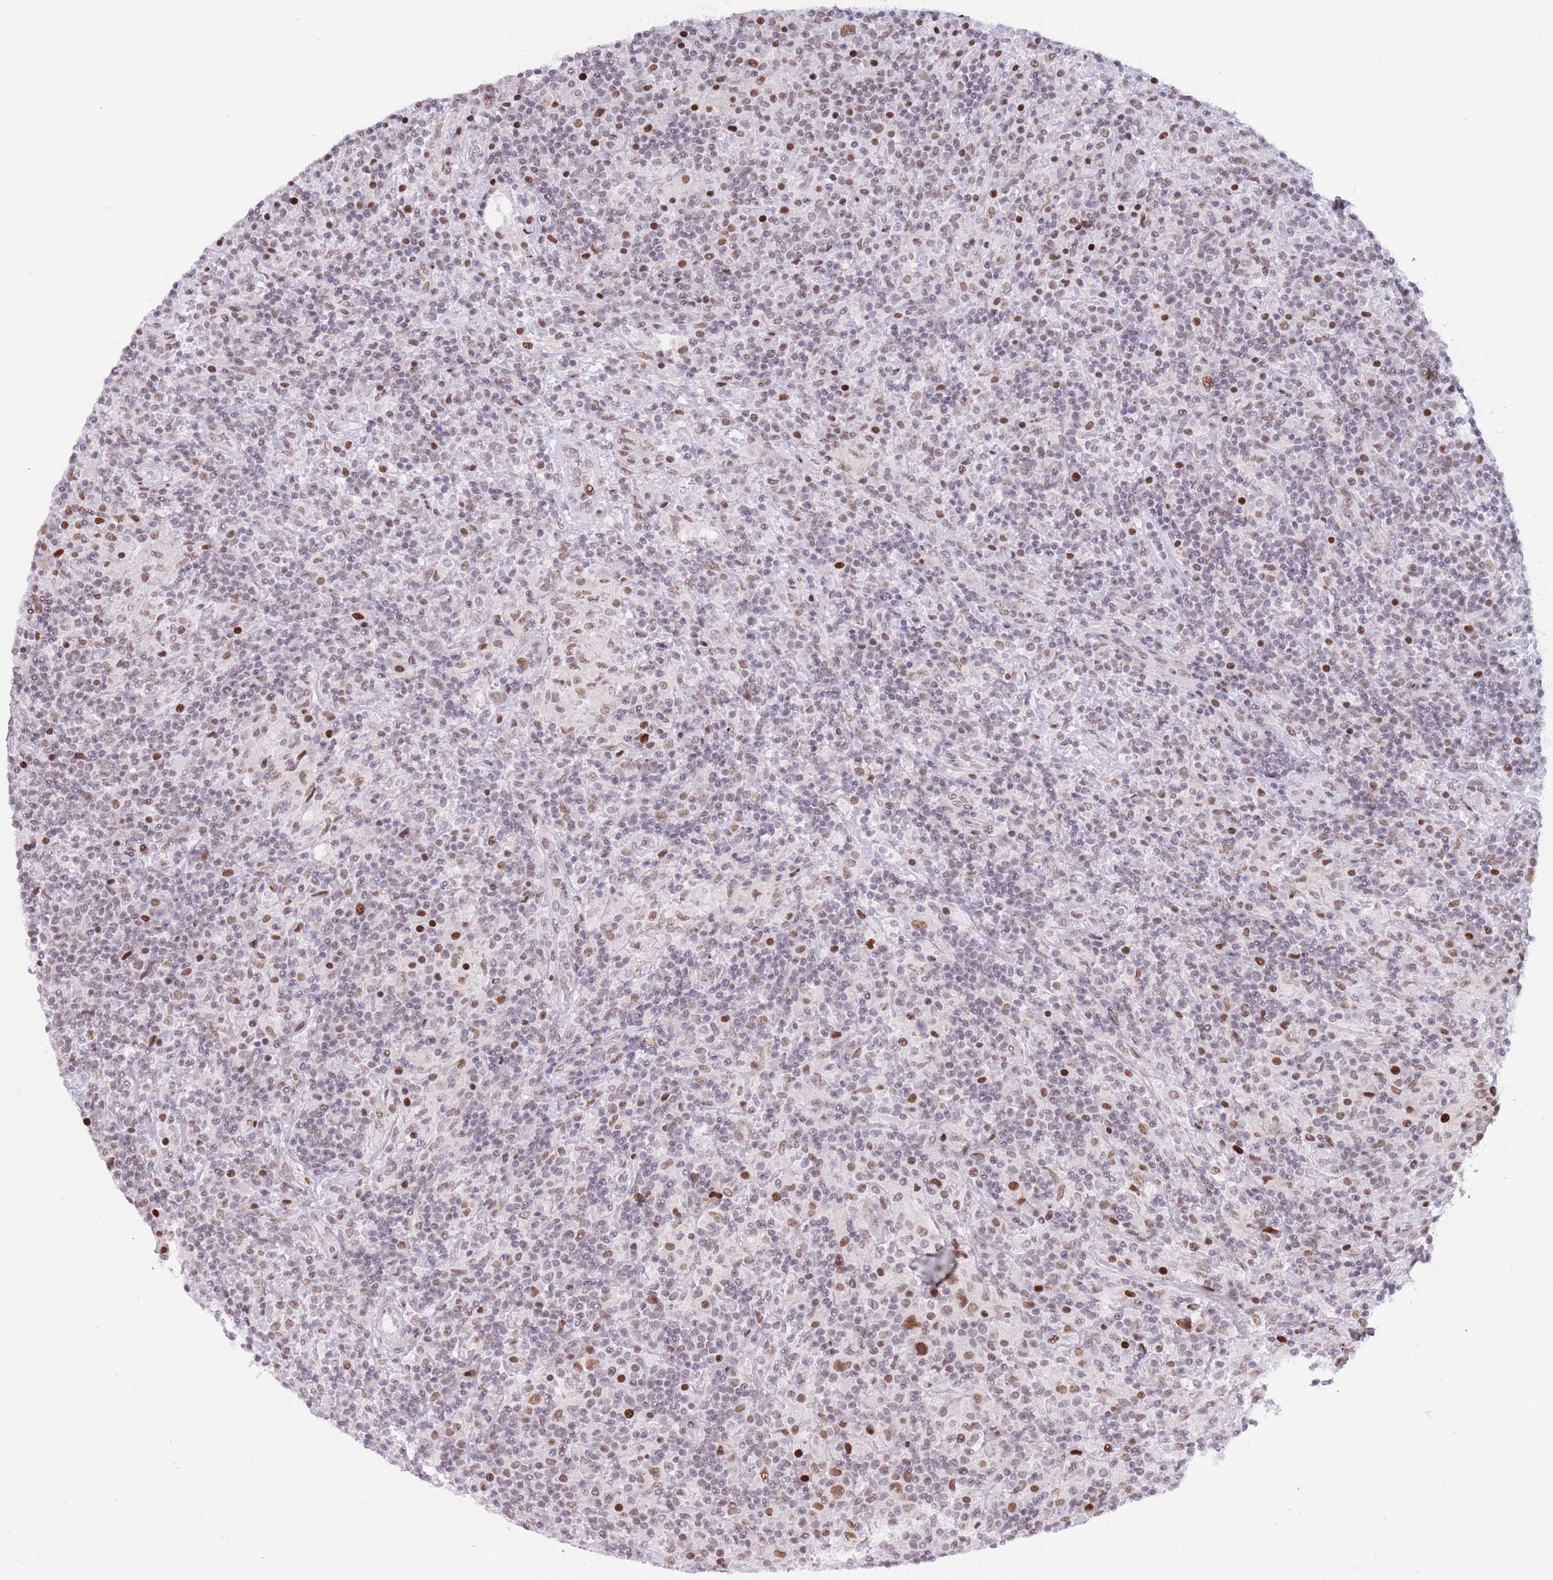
{"staining": {"intensity": "moderate", "quantity": ">75%", "location": "nuclear"}, "tissue": "lymphoma", "cell_type": "Tumor cells", "image_type": "cancer", "snomed": [{"axis": "morphology", "description": "Hodgkin's disease, NOS"}, {"axis": "topography", "description": "Lymph node"}], "caption": "Immunohistochemistry (DAB (3,3'-diaminobenzidine)) staining of human lymphoma demonstrates moderate nuclear protein expression in approximately >75% of tumor cells. The staining is performed using DAB brown chromogen to label protein expression. The nuclei are counter-stained blue using hematoxylin.", "gene": "ZNF382", "patient": {"sex": "male", "age": 70}}